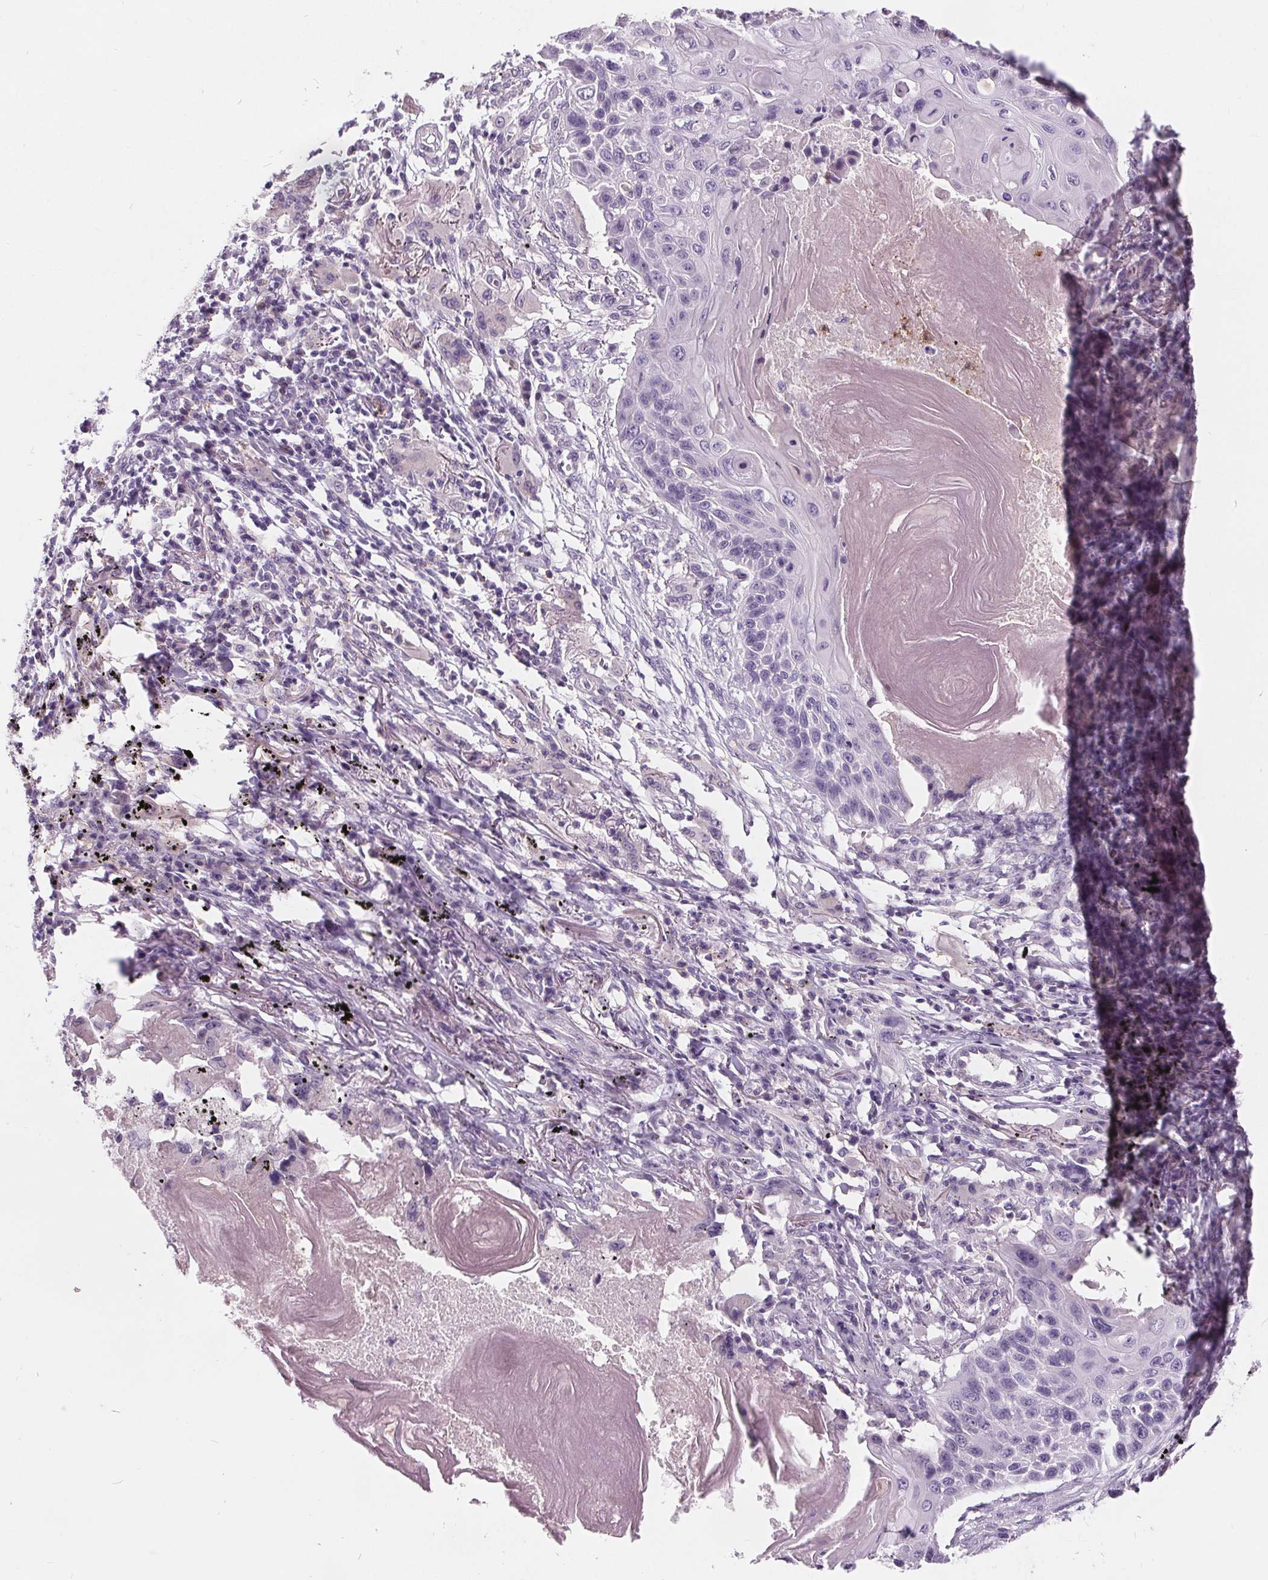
{"staining": {"intensity": "negative", "quantity": "none", "location": "none"}, "tissue": "lung cancer", "cell_type": "Tumor cells", "image_type": "cancer", "snomed": [{"axis": "morphology", "description": "Squamous cell carcinoma, NOS"}, {"axis": "topography", "description": "Lung"}], "caption": "An image of human lung cancer (squamous cell carcinoma) is negative for staining in tumor cells. (DAB (3,3'-diaminobenzidine) IHC, high magnification).", "gene": "HAAO", "patient": {"sex": "male", "age": 78}}